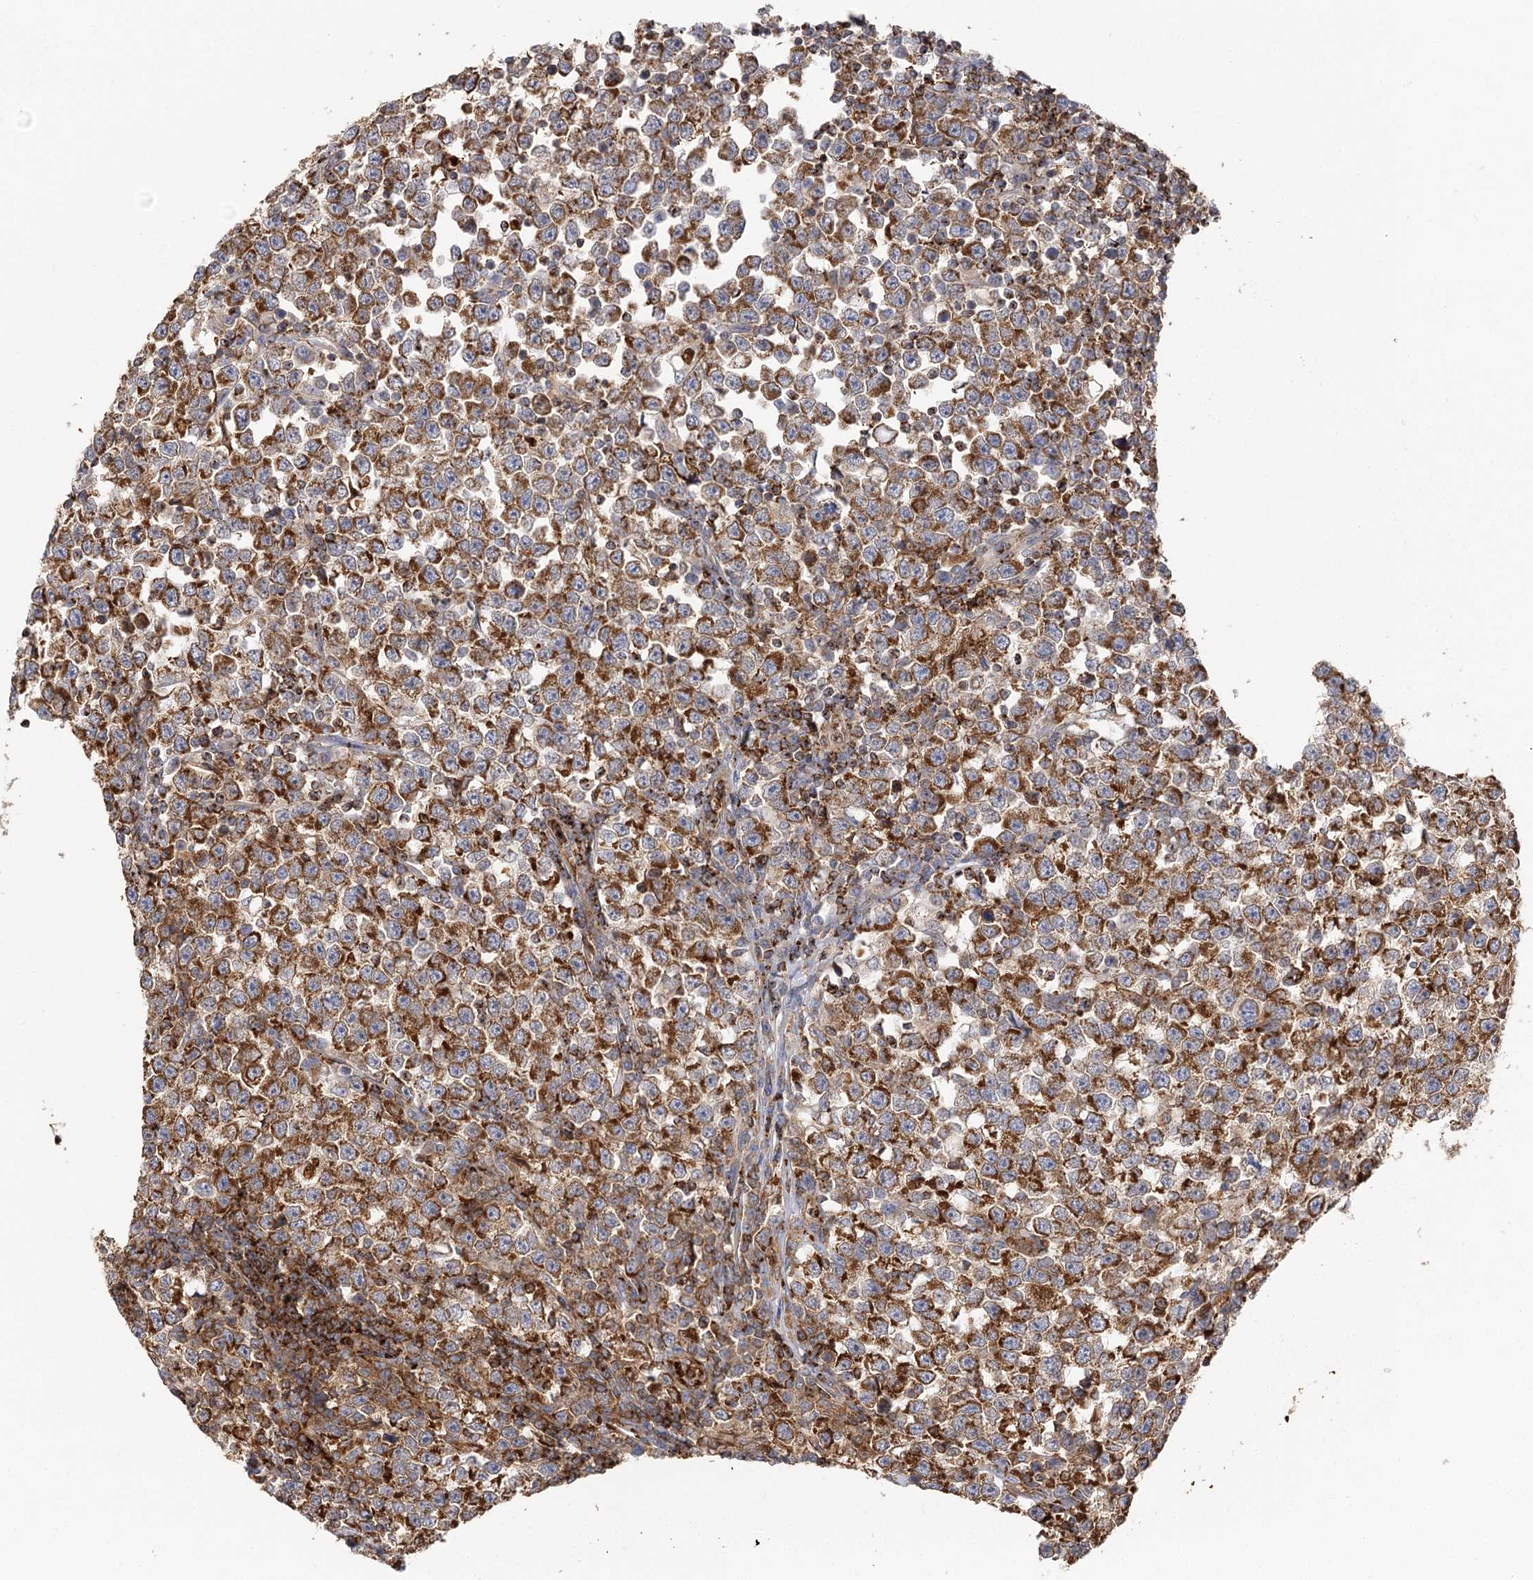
{"staining": {"intensity": "moderate", "quantity": ">75%", "location": "cytoplasmic/membranous"}, "tissue": "testis cancer", "cell_type": "Tumor cells", "image_type": "cancer", "snomed": [{"axis": "morphology", "description": "Normal tissue, NOS"}, {"axis": "morphology", "description": "Seminoma, NOS"}, {"axis": "topography", "description": "Testis"}], "caption": "Immunohistochemistry (IHC) image of seminoma (testis) stained for a protein (brown), which demonstrates medium levels of moderate cytoplasmic/membranous positivity in approximately >75% of tumor cells.", "gene": "SEC24B", "patient": {"sex": "male", "age": 43}}